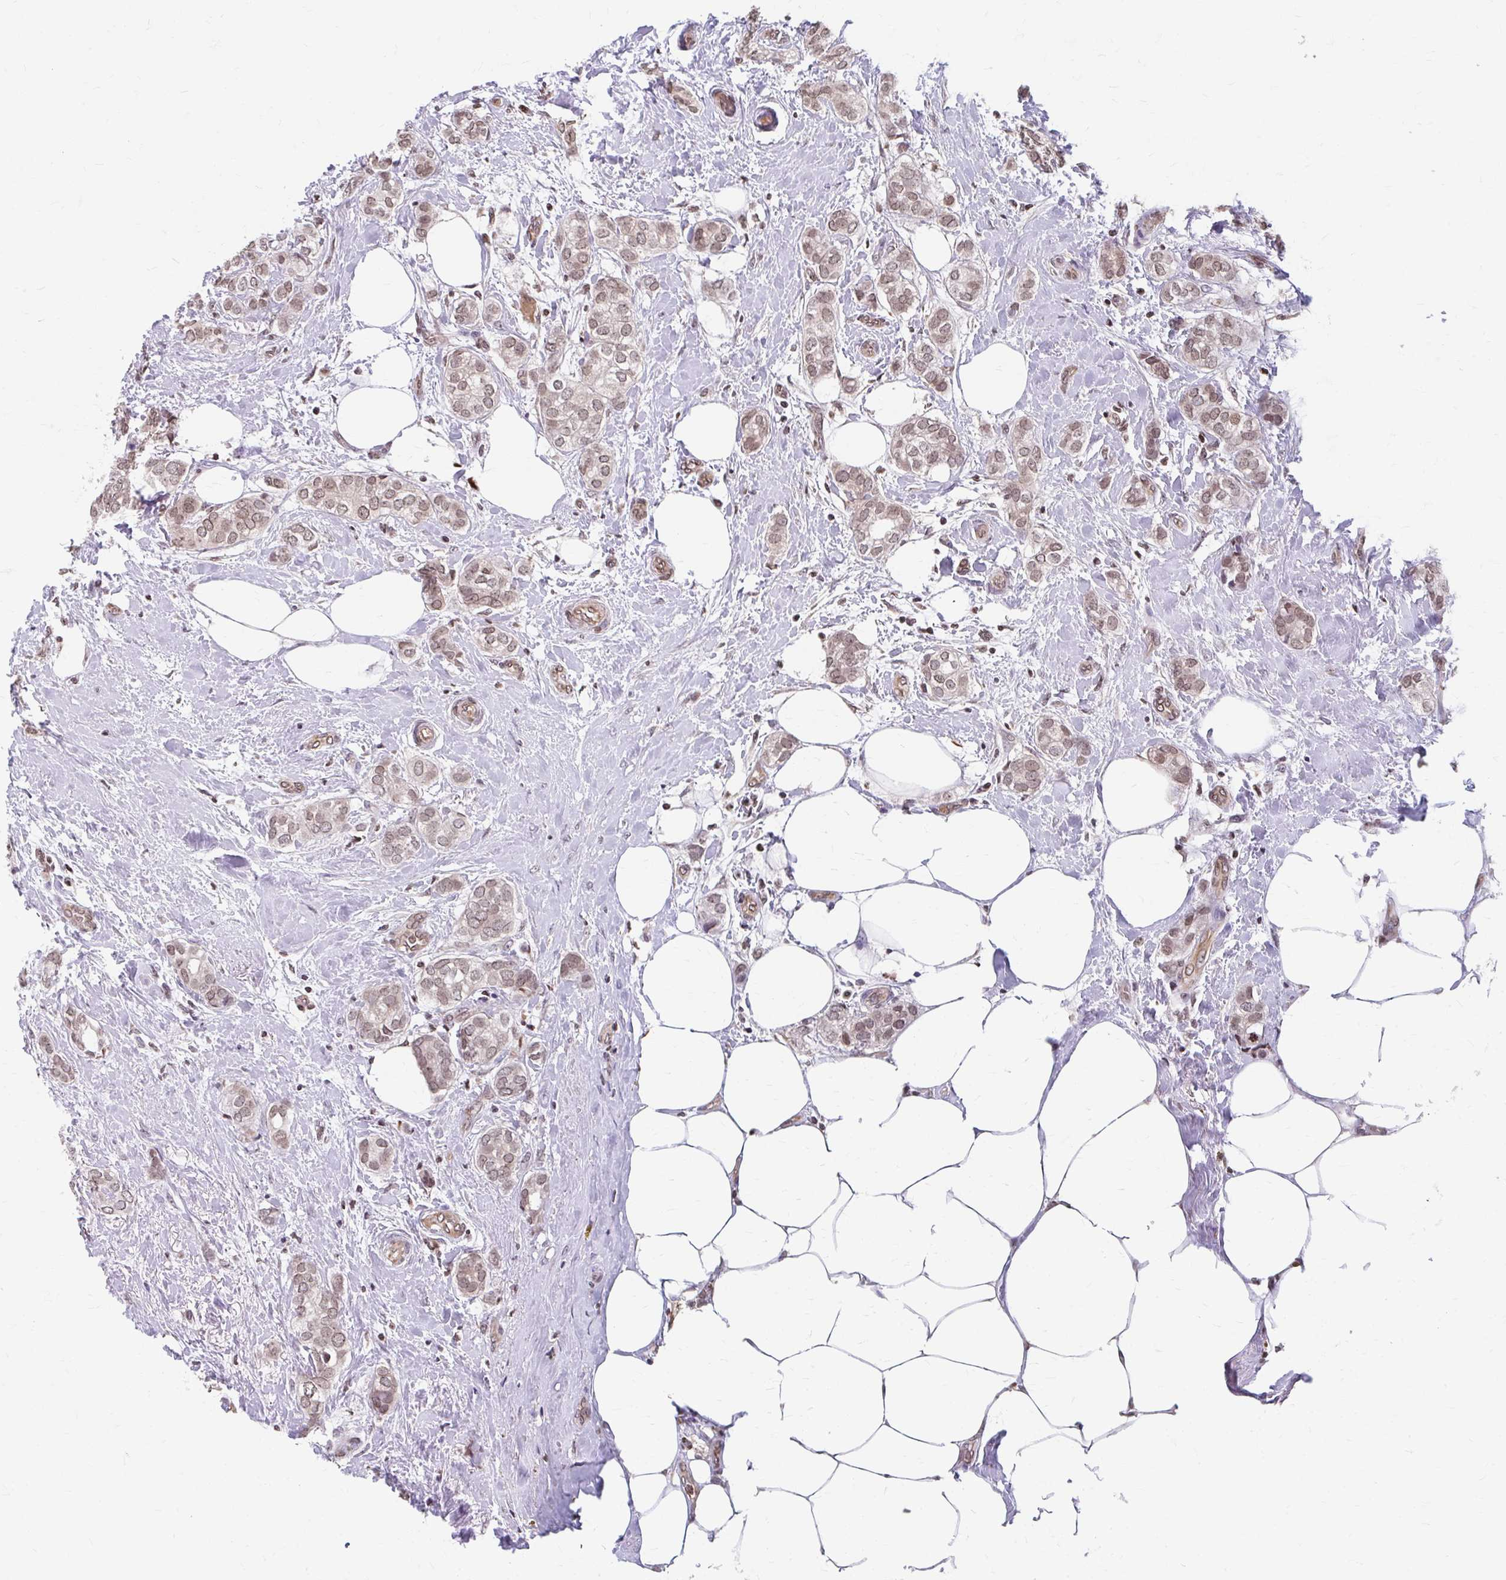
{"staining": {"intensity": "moderate", "quantity": ">75%", "location": "nuclear"}, "tissue": "breast cancer", "cell_type": "Tumor cells", "image_type": "cancer", "snomed": [{"axis": "morphology", "description": "Duct carcinoma"}, {"axis": "topography", "description": "Breast"}], "caption": "IHC micrograph of neoplastic tissue: intraductal carcinoma (breast) stained using IHC demonstrates medium levels of moderate protein expression localized specifically in the nuclear of tumor cells, appearing as a nuclear brown color.", "gene": "ORC3", "patient": {"sex": "female", "age": 73}}